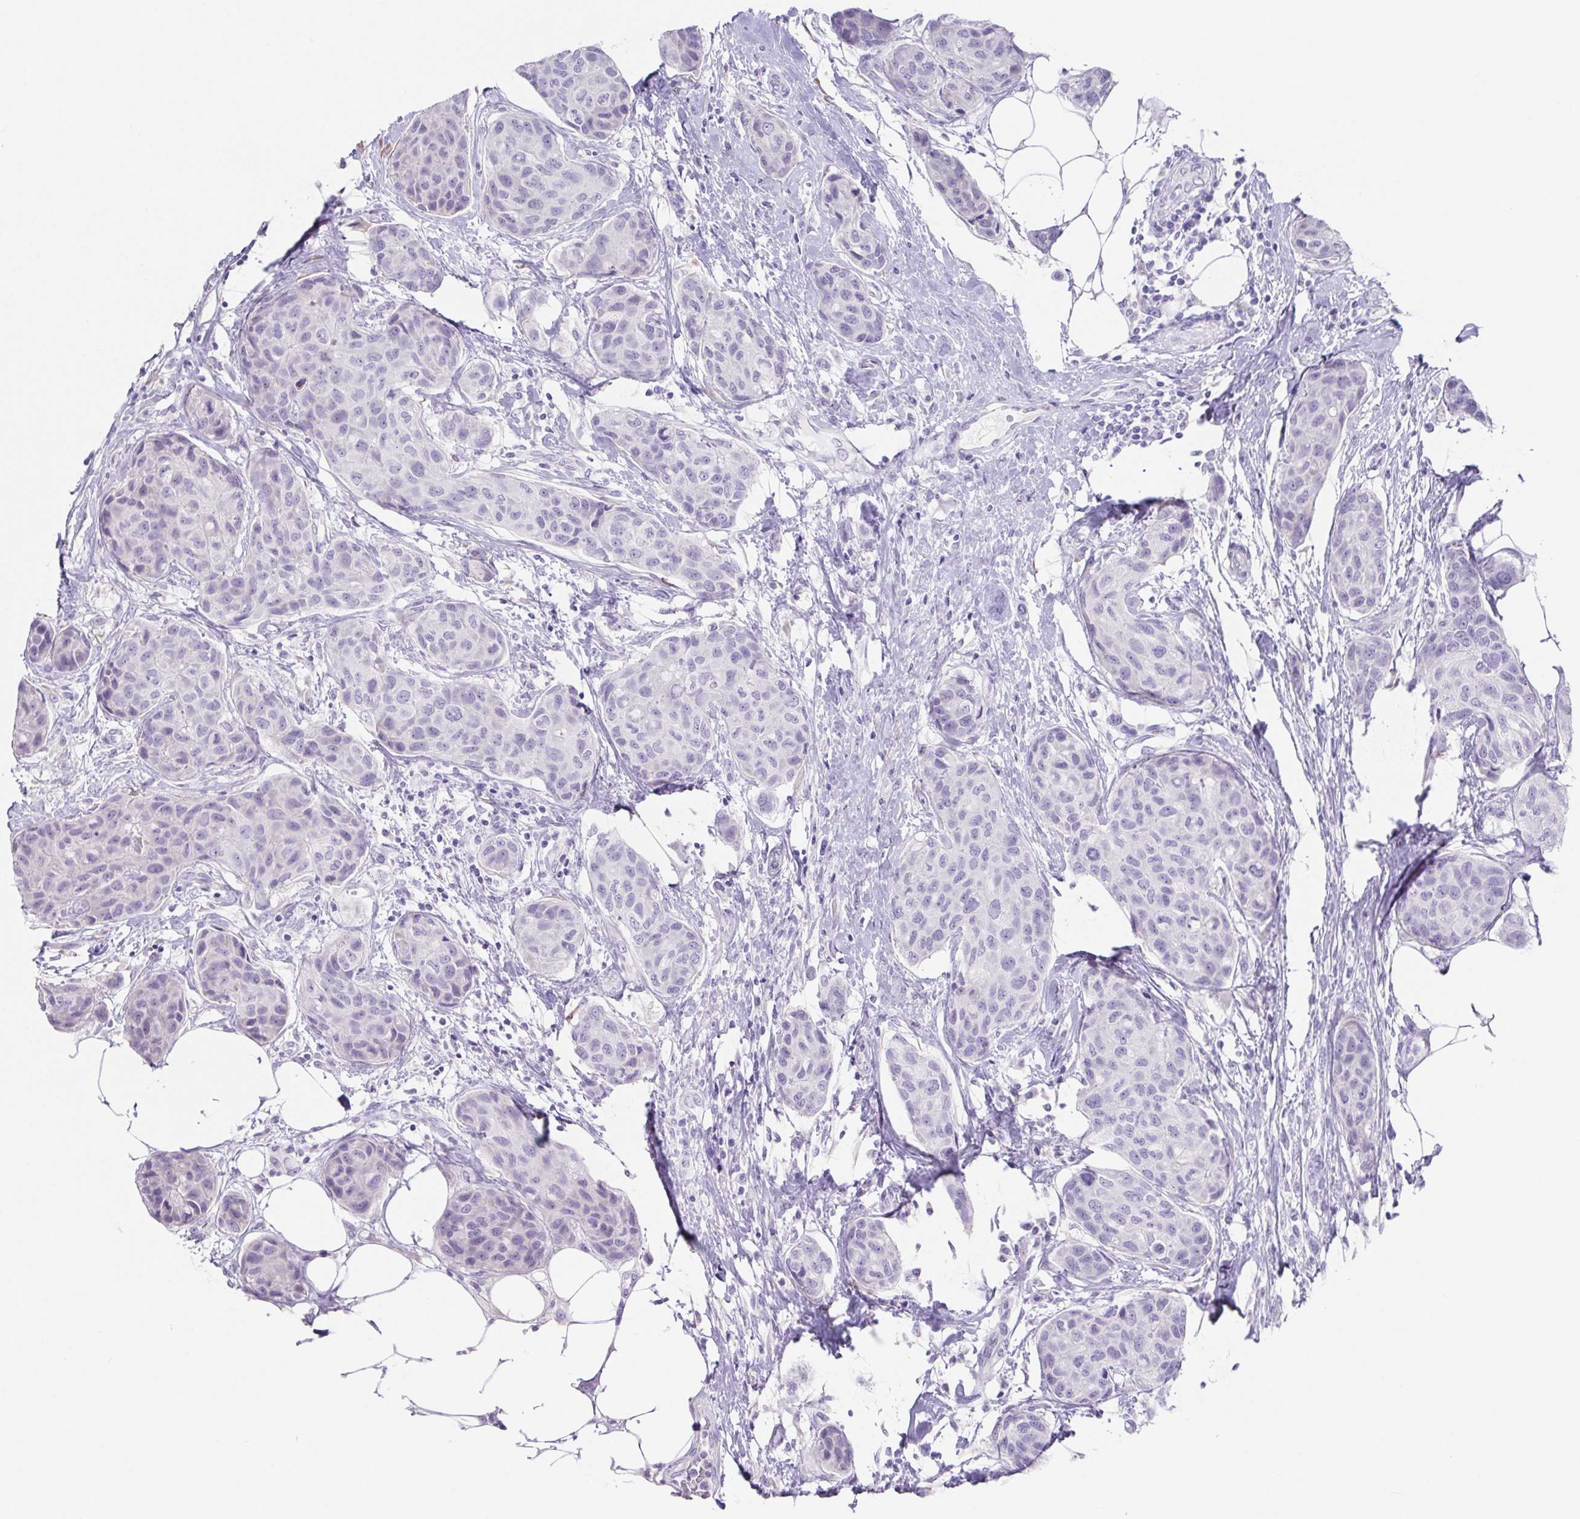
{"staining": {"intensity": "negative", "quantity": "none", "location": "none"}, "tissue": "breast cancer", "cell_type": "Tumor cells", "image_type": "cancer", "snomed": [{"axis": "morphology", "description": "Duct carcinoma"}, {"axis": "topography", "description": "Breast"}], "caption": "Tumor cells show no significant staining in invasive ductal carcinoma (breast).", "gene": "HDGFL1", "patient": {"sex": "female", "age": 80}}